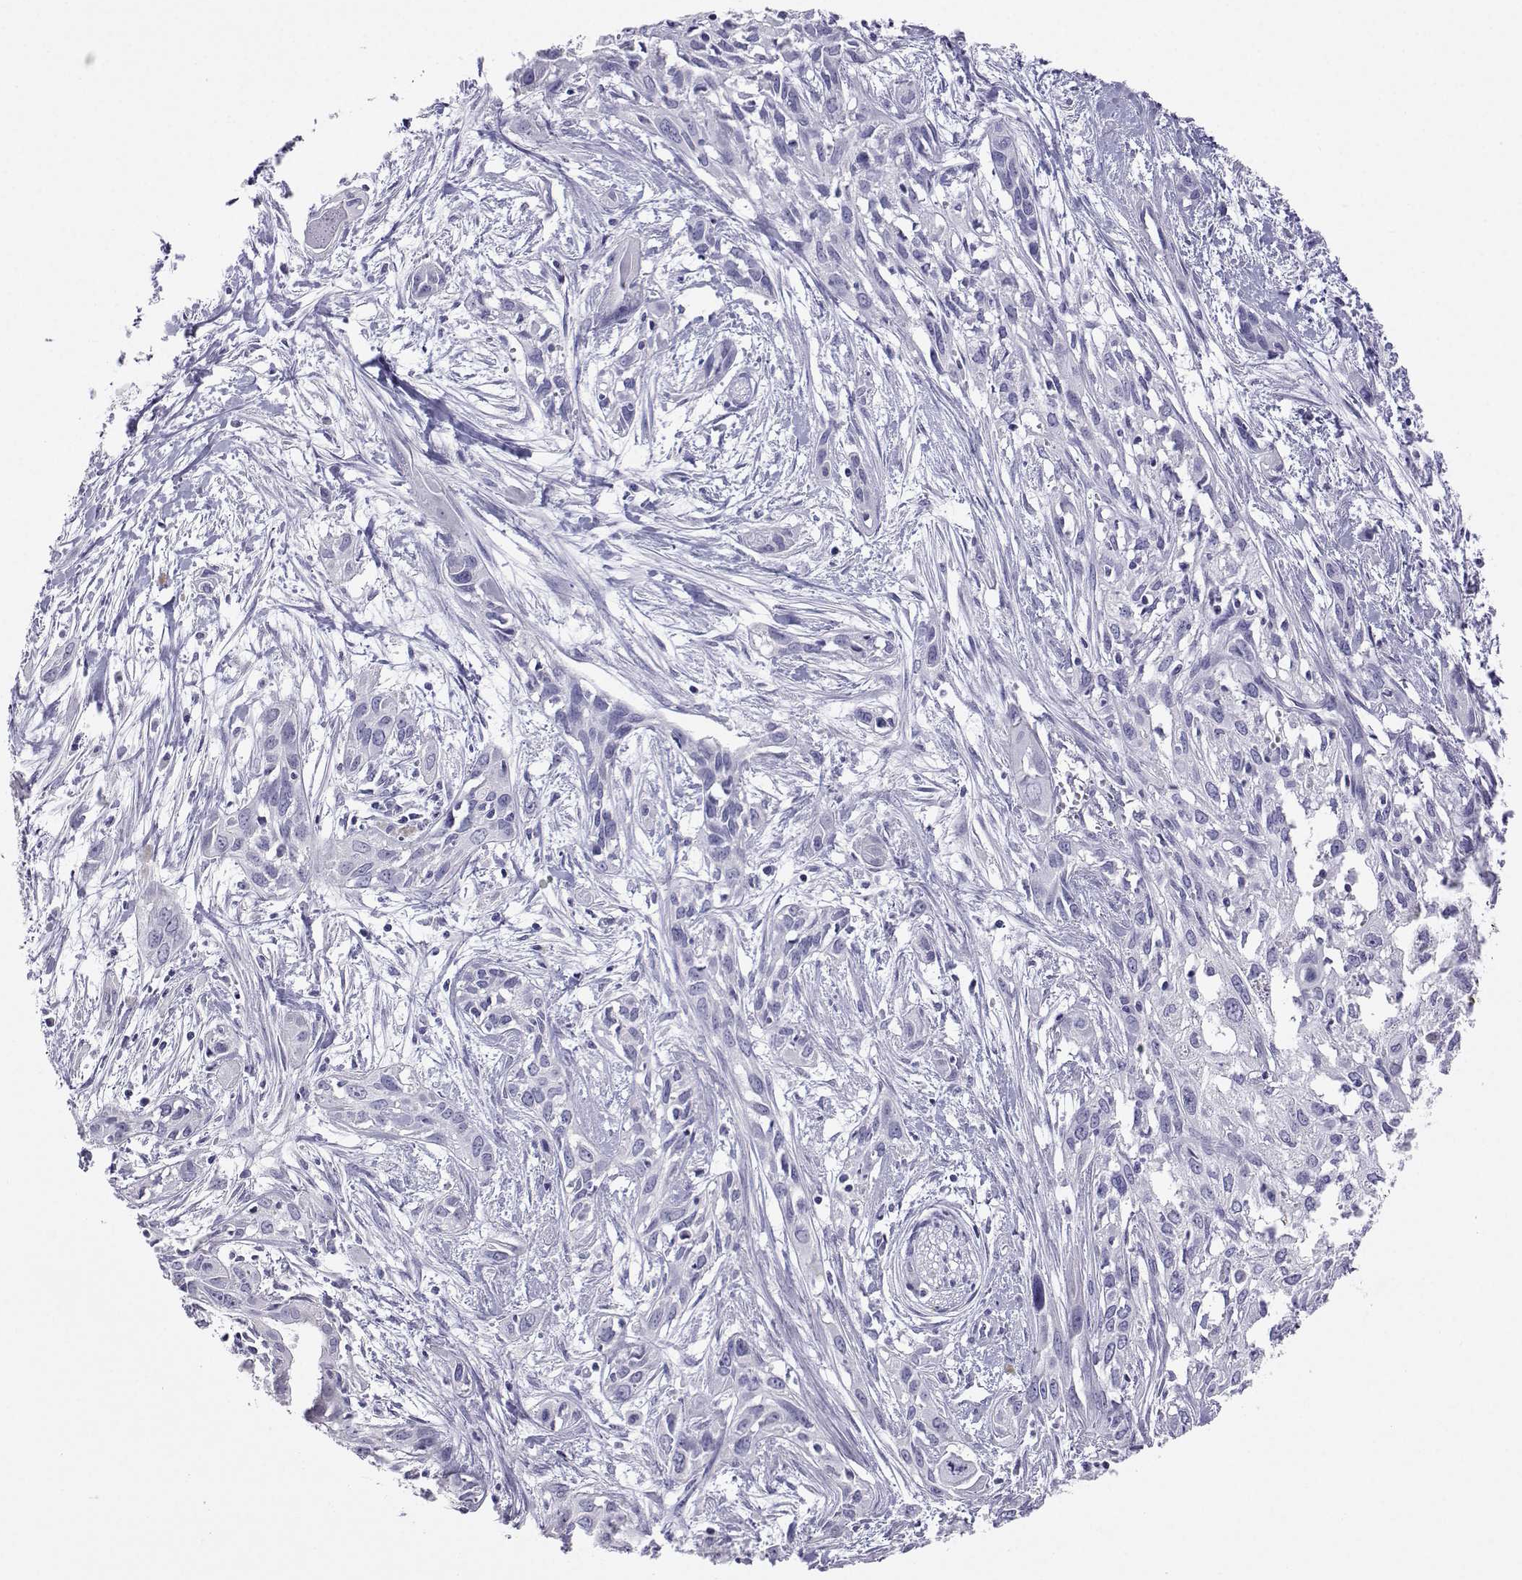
{"staining": {"intensity": "negative", "quantity": "none", "location": "none"}, "tissue": "pancreatic cancer", "cell_type": "Tumor cells", "image_type": "cancer", "snomed": [{"axis": "morphology", "description": "Adenocarcinoma, NOS"}, {"axis": "topography", "description": "Pancreas"}], "caption": "The histopathology image shows no significant expression in tumor cells of pancreatic cancer (adenocarcinoma).", "gene": "PLIN4", "patient": {"sex": "female", "age": 55}}